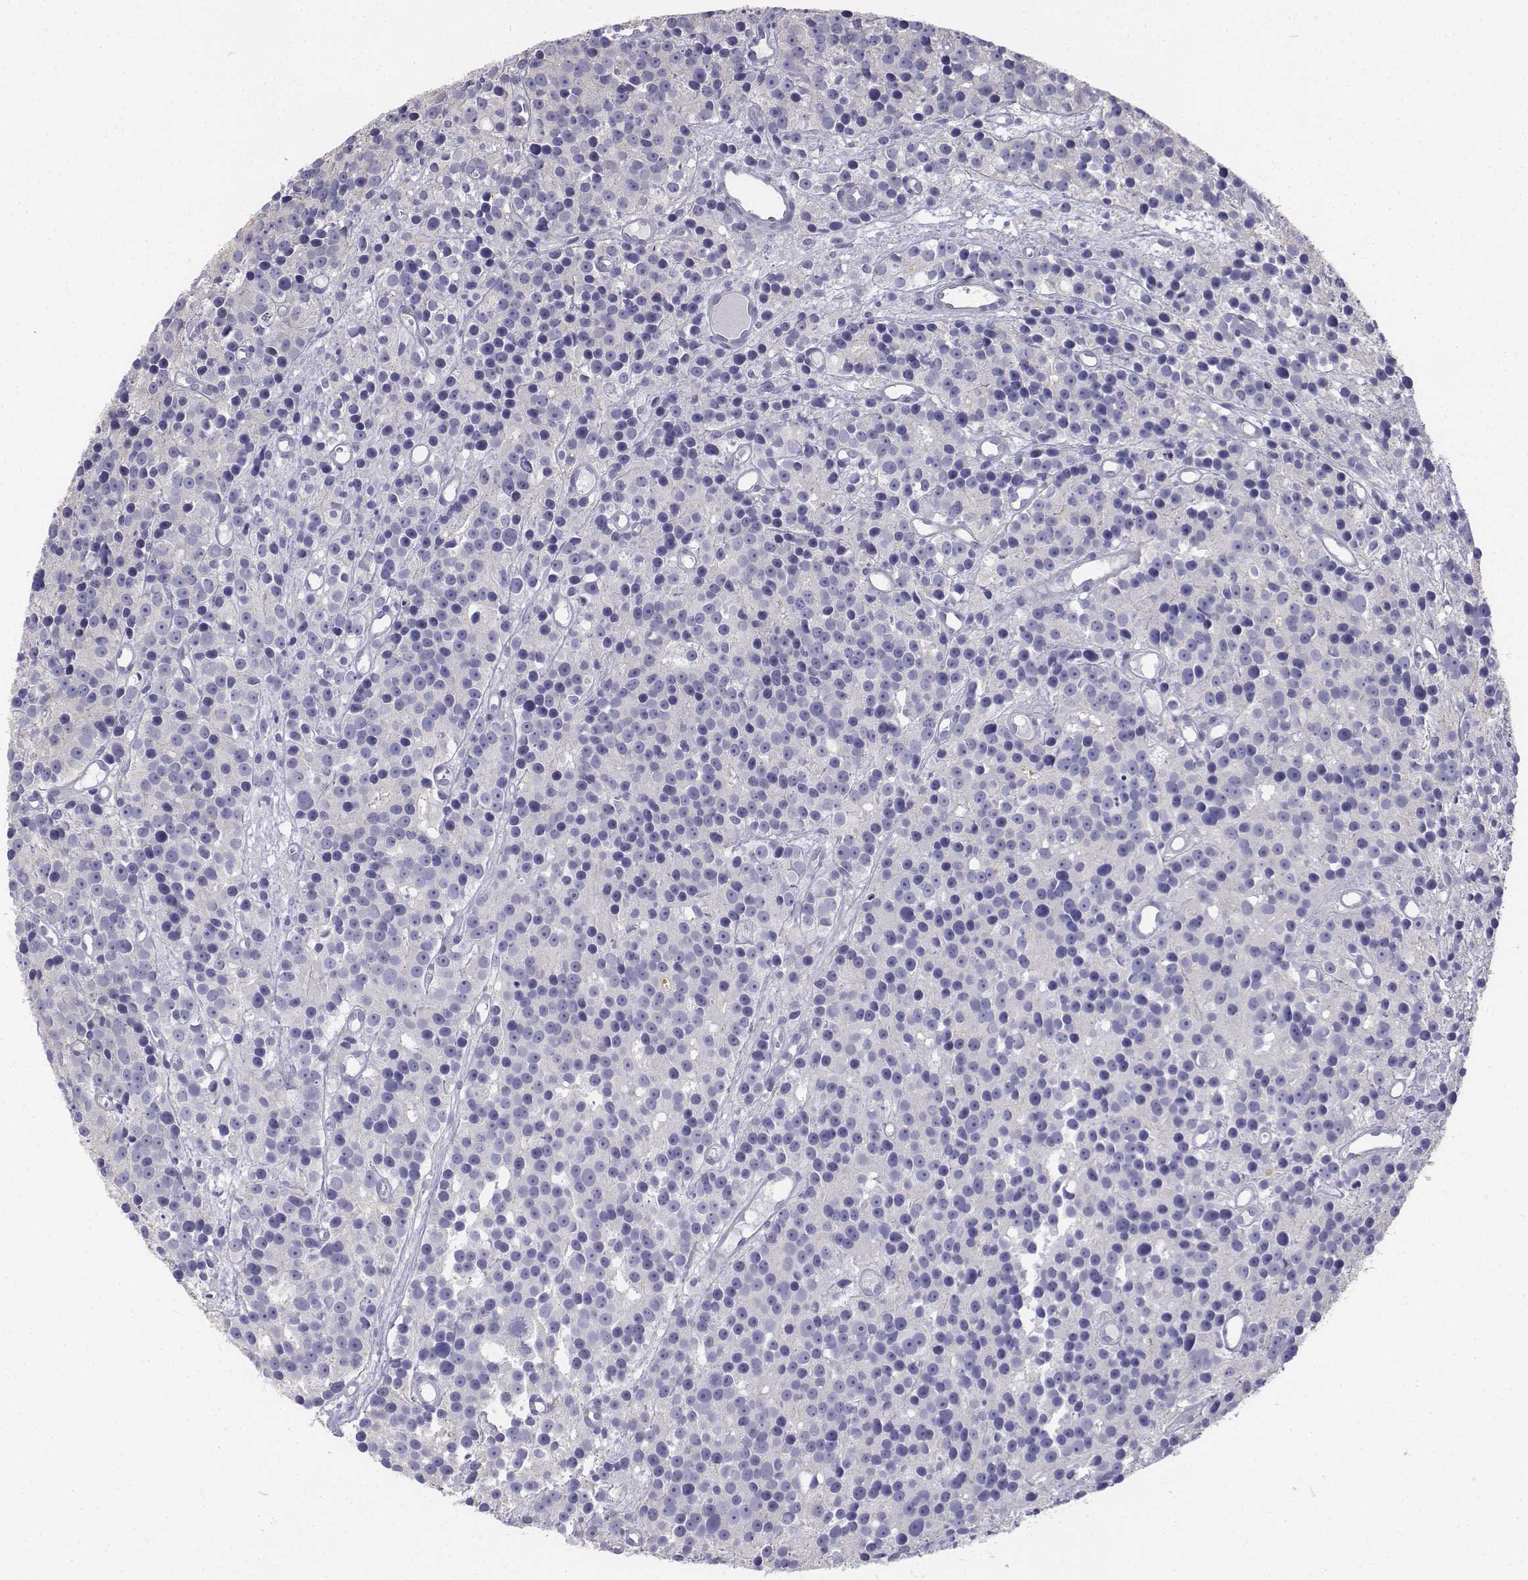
{"staining": {"intensity": "negative", "quantity": "none", "location": "none"}, "tissue": "prostate cancer", "cell_type": "Tumor cells", "image_type": "cancer", "snomed": [{"axis": "morphology", "description": "Adenocarcinoma, High grade"}, {"axis": "topography", "description": "Prostate"}], "caption": "DAB immunohistochemical staining of prostate cancer (high-grade adenocarcinoma) shows no significant expression in tumor cells.", "gene": "LGSN", "patient": {"sex": "male", "age": 77}}